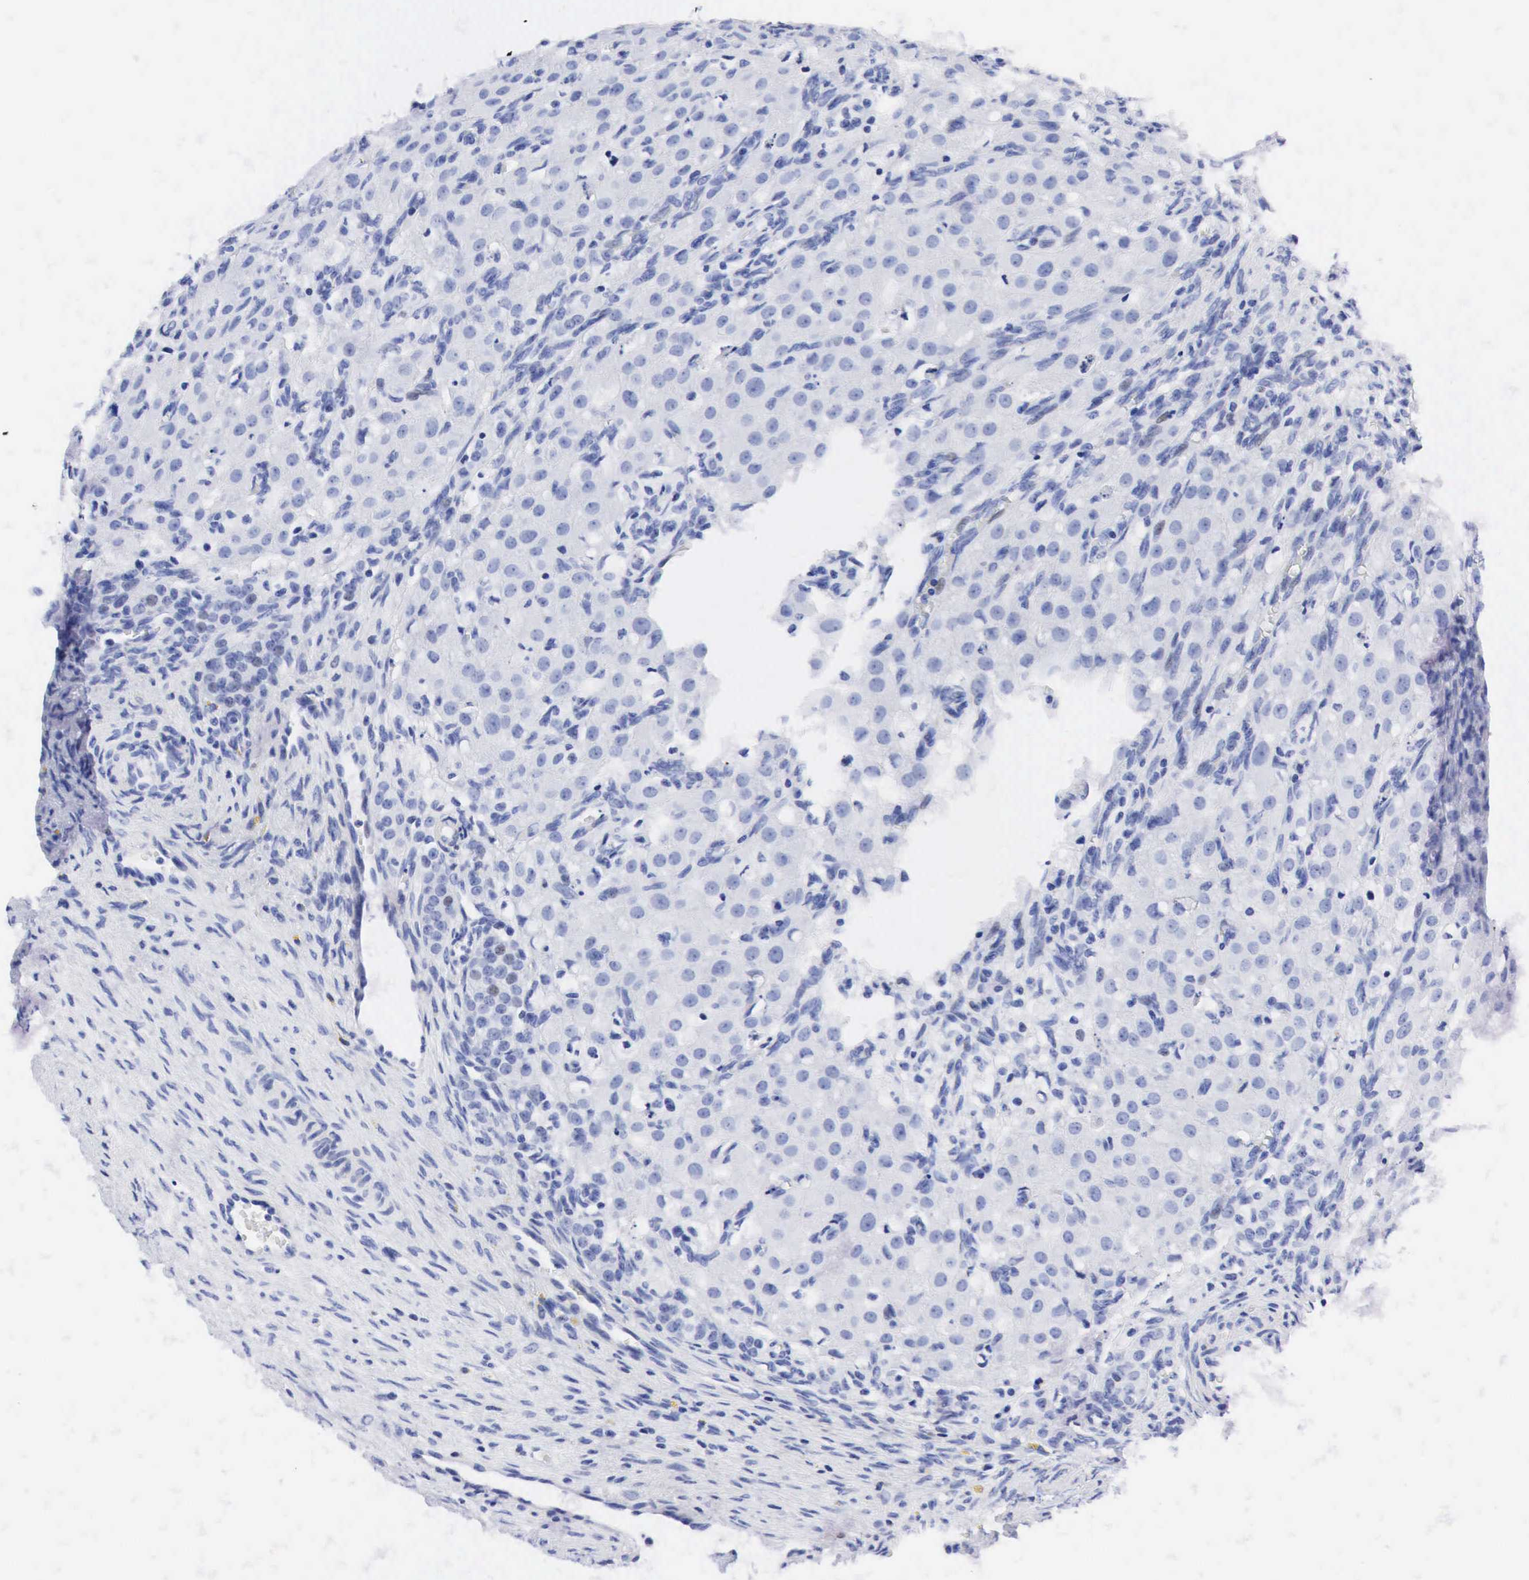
{"staining": {"intensity": "negative", "quantity": "none", "location": "none"}, "tissue": "ovary", "cell_type": "Follicle cells", "image_type": "normal", "snomed": [{"axis": "morphology", "description": "Normal tissue, NOS"}, {"axis": "topography", "description": "Ovary"}], "caption": "This is an immunohistochemistry (IHC) image of normal human ovary. There is no positivity in follicle cells.", "gene": "PTH", "patient": {"sex": "female", "age": 32}}